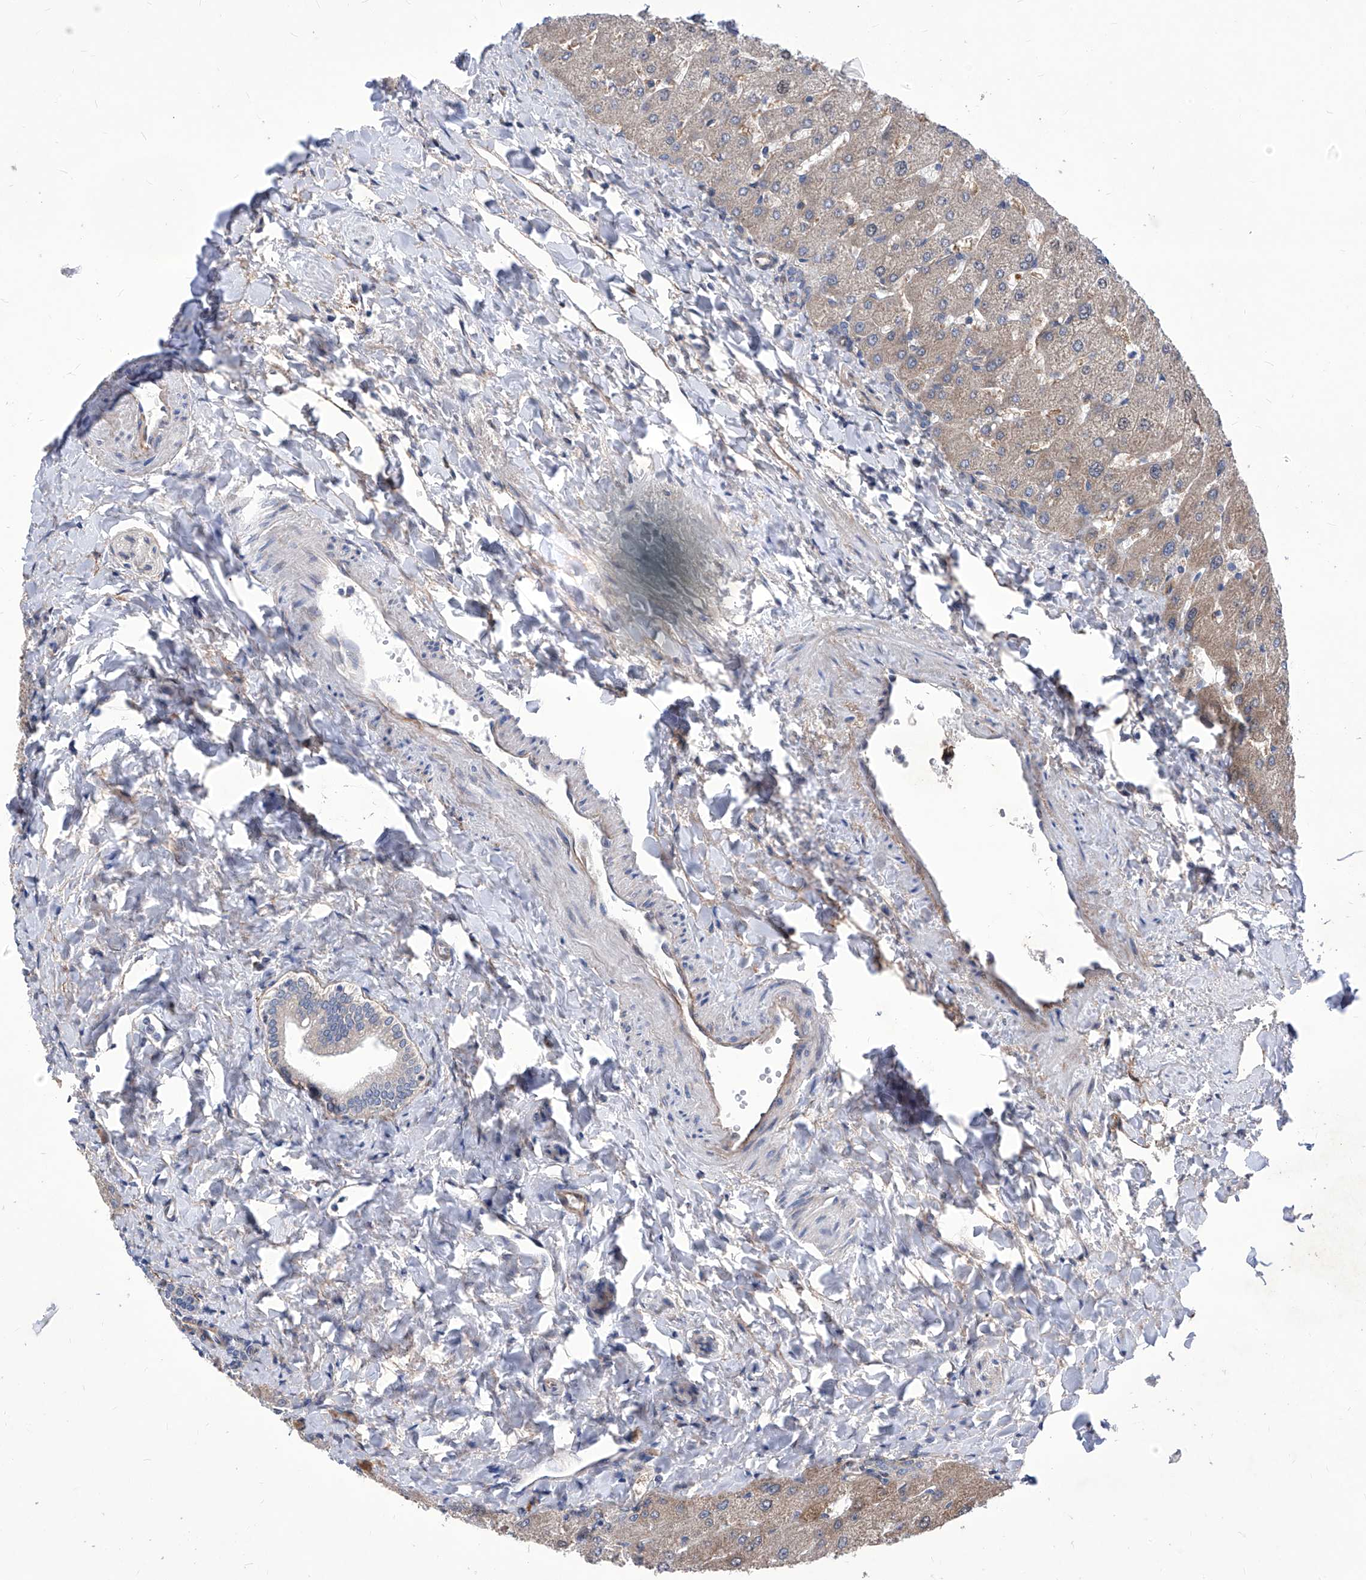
{"staining": {"intensity": "weak", "quantity": "25%-75%", "location": "cytoplasmic/membranous"}, "tissue": "liver", "cell_type": "Cholangiocytes", "image_type": "normal", "snomed": [{"axis": "morphology", "description": "Normal tissue, NOS"}, {"axis": "topography", "description": "Liver"}], "caption": "The photomicrograph demonstrates a brown stain indicating the presence of a protein in the cytoplasmic/membranous of cholangiocytes in liver. The staining is performed using DAB (3,3'-diaminobenzidine) brown chromogen to label protein expression. The nuclei are counter-stained blue using hematoxylin.", "gene": "KTI12", "patient": {"sex": "male", "age": 55}}